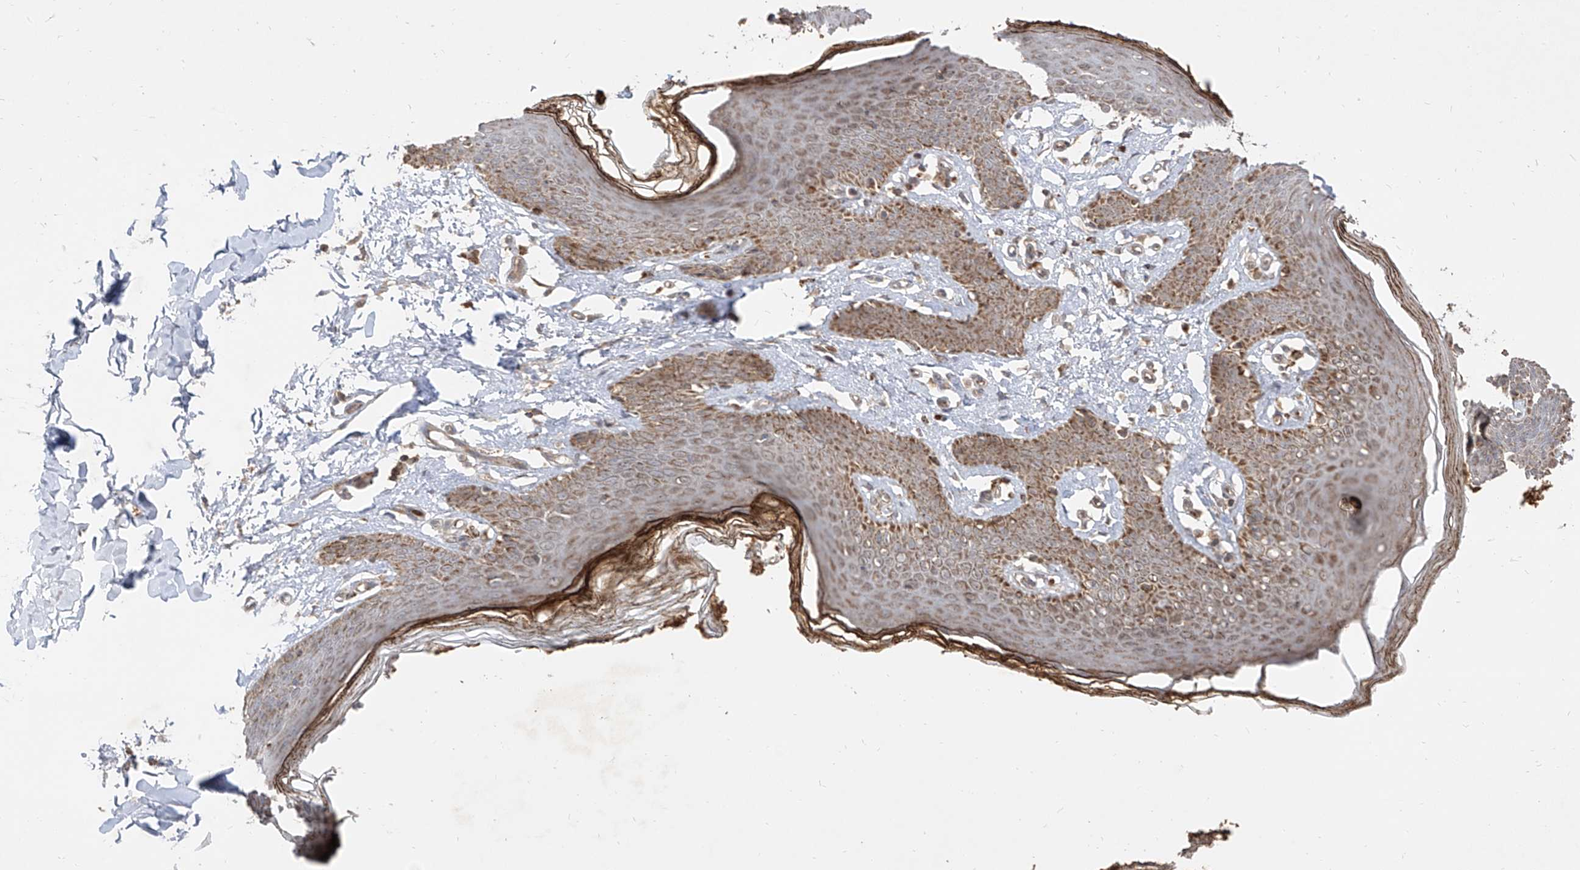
{"staining": {"intensity": "moderate", "quantity": ">75%", "location": "cytoplasmic/membranous"}, "tissue": "skin", "cell_type": "Epidermal cells", "image_type": "normal", "snomed": [{"axis": "morphology", "description": "Normal tissue, NOS"}, {"axis": "topography", "description": "Vulva"}], "caption": "This micrograph exhibits immunohistochemistry staining of normal human skin, with medium moderate cytoplasmic/membranous positivity in approximately >75% of epidermal cells.", "gene": "AIM2", "patient": {"sex": "female", "age": 66}}